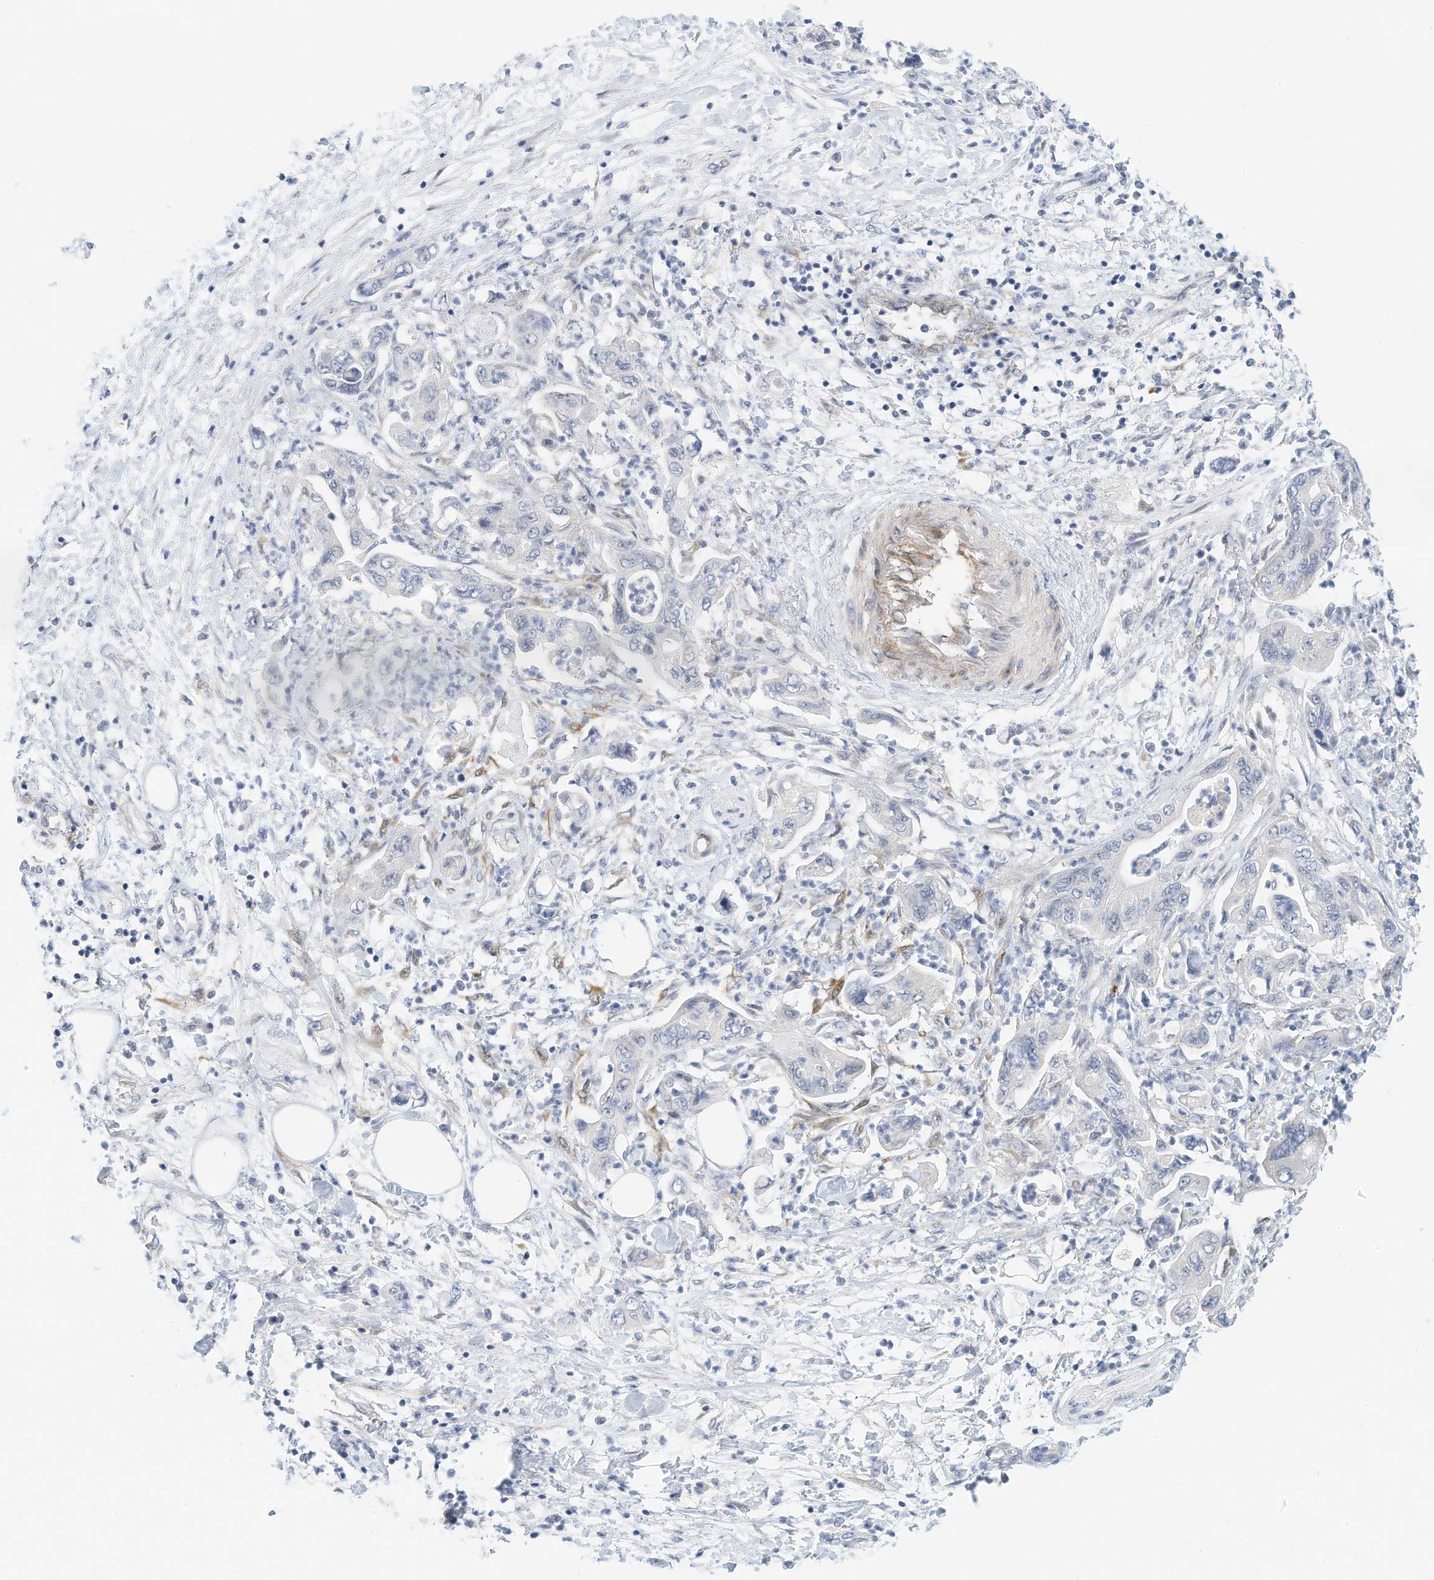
{"staining": {"intensity": "negative", "quantity": "none", "location": "none"}, "tissue": "pancreatic cancer", "cell_type": "Tumor cells", "image_type": "cancer", "snomed": [{"axis": "morphology", "description": "Adenocarcinoma, NOS"}, {"axis": "topography", "description": "Pancreas"}], "caption": "An immunohistochemistry (IHC) photomicrograph of adenocarcinoma (pancreatic) is shown. There is no staining in tumor cells of adenocarcinoma (pancreatic).", "gene": "ARHGAP28", "patient": {"sex": "female", "age": 73}}